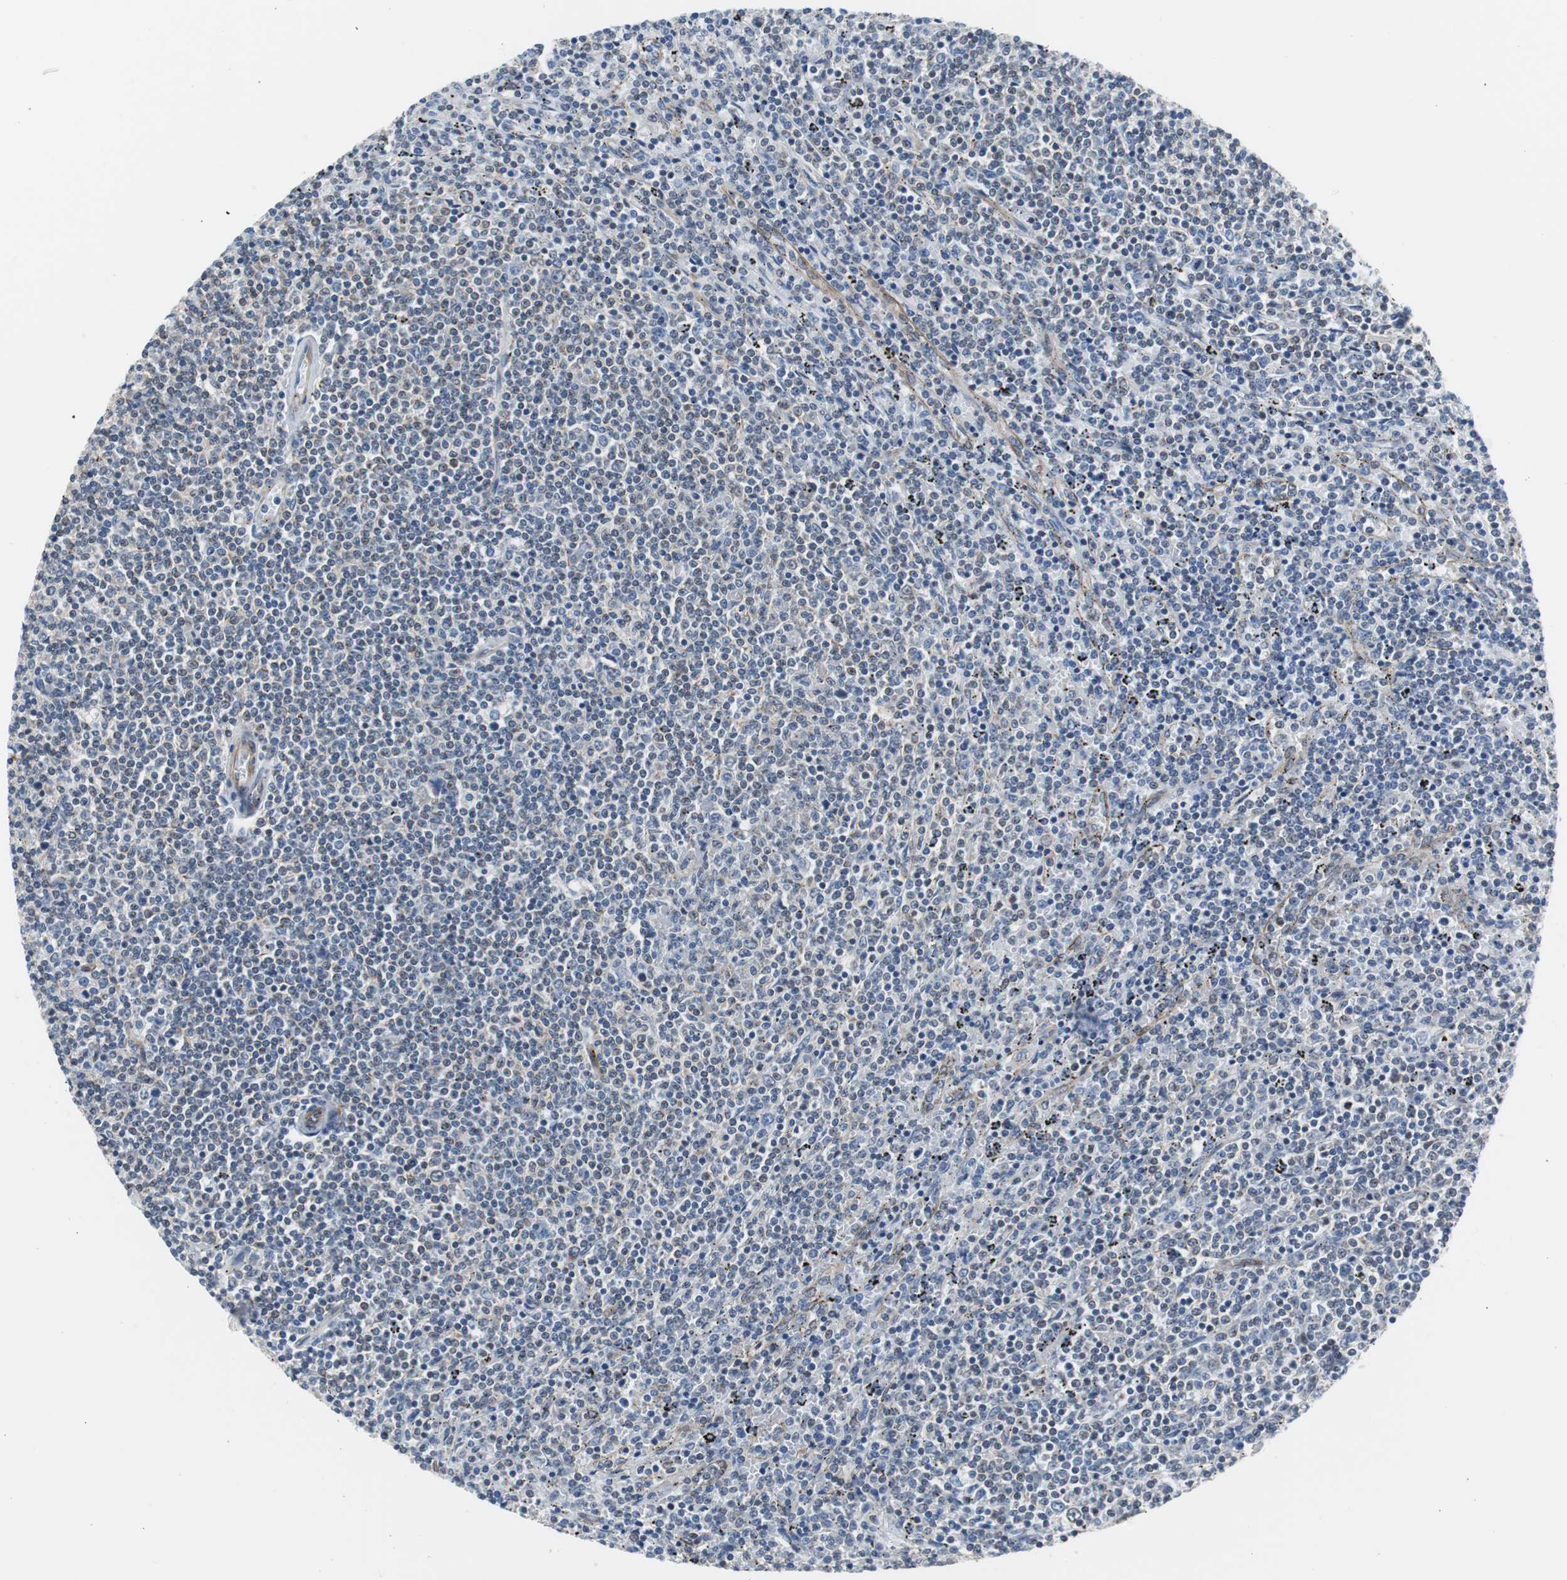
{"staining": {"intensity": "negative", "quantity": "none", "location": "none"}, "tissue": "lymphoma", "cell_type": "Tumor cells", "image_type": "cancer", "snomed": [{"axis": "morphology", "description": "Malignant lymphoma, non-Hodgkin's type, Low grade"}, {"axis": "topography", "description": "Spleen"}], "caption": "DAB (3,3'-diaminobenzidine) immunohistochemical staining of low-grade malignant lymphoma, non-Hodgkin's type displays no significant expression in tumor cells.", "gene": "KIF3B", "patient": {"sex": "female", "age": 50}}